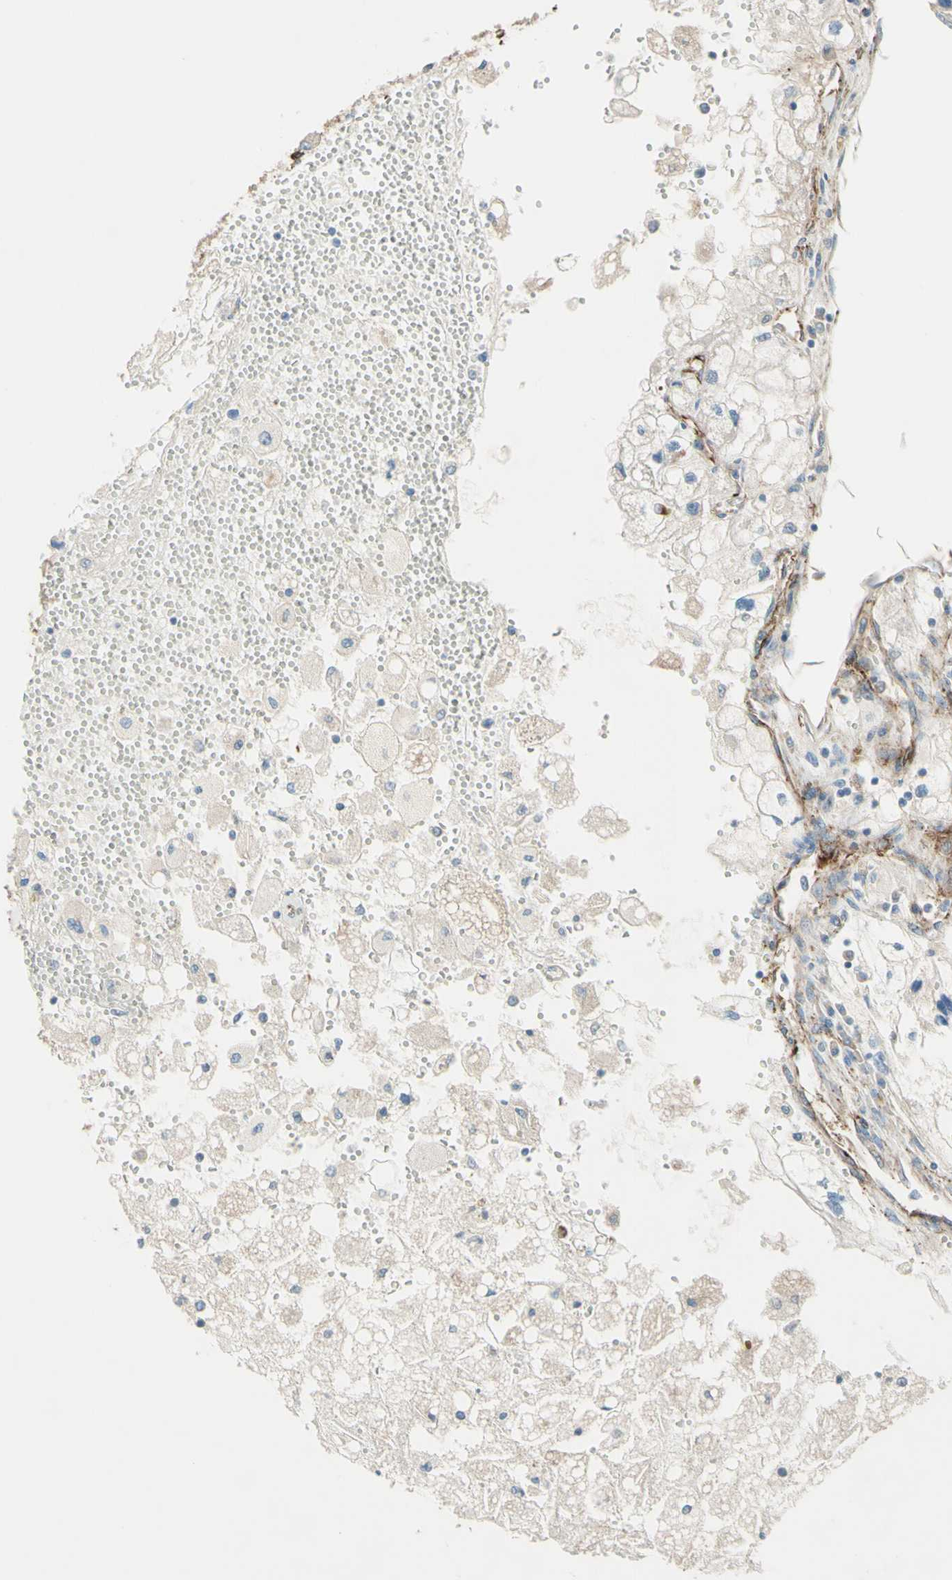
{"staining": {"intensity": "negative", "quantity": "none", "location": "none"}, "tissue": "renal cancer", "cell_type": "Tumor cells", "image_type": "cancer", "snomed": [{"axis": "morphology", "description": "Adenocarcinoma, NOS"}, {"axis": "topography", "description": "Kidney"}], "caption": "Tumor cells show no significant protein expression in renal cancer.", "gene": "TRAF2", "patient": {"sex": "female", "age": 70}}